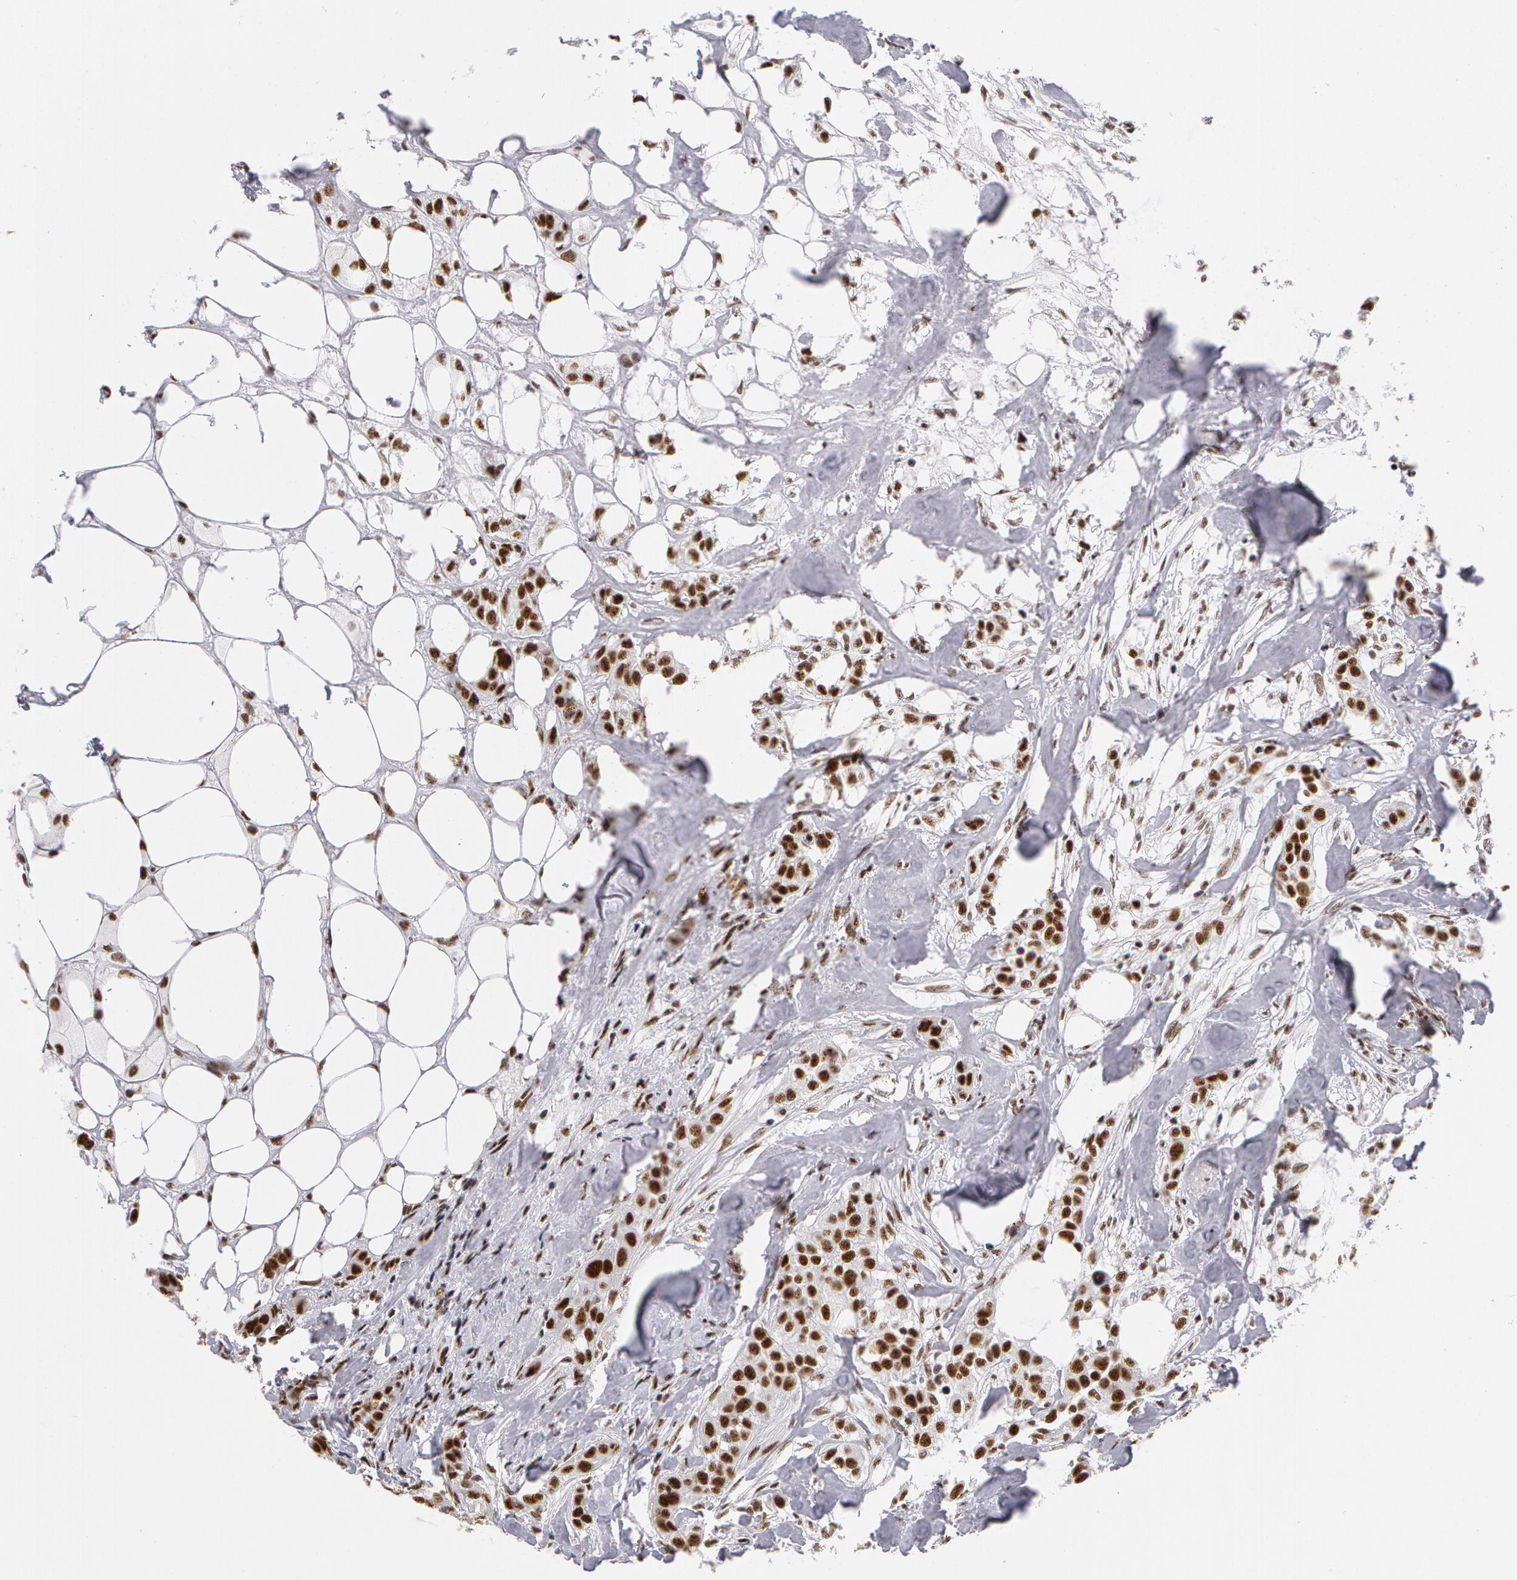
{"staining": {"intensity": "moderate", "quantity": ">75%", "location": "nuclear"}, "tissue": "breast cancer", "cell_type": "Tumor cells", "image_type": "cancer", "snomed": [{"axis": "morphology", "description": "Duct carcinoma"}, {"axis": "topography", "description": "Breast"}], "caption": "About >75% of tumor cells in breast cancer (infiltrating ductal carcinoma) show moderate nuclear protein staining as visualized by brown immunohistochemical staining.", "gene": "PNN", "patient": {"sex": "female", "age": 45}}